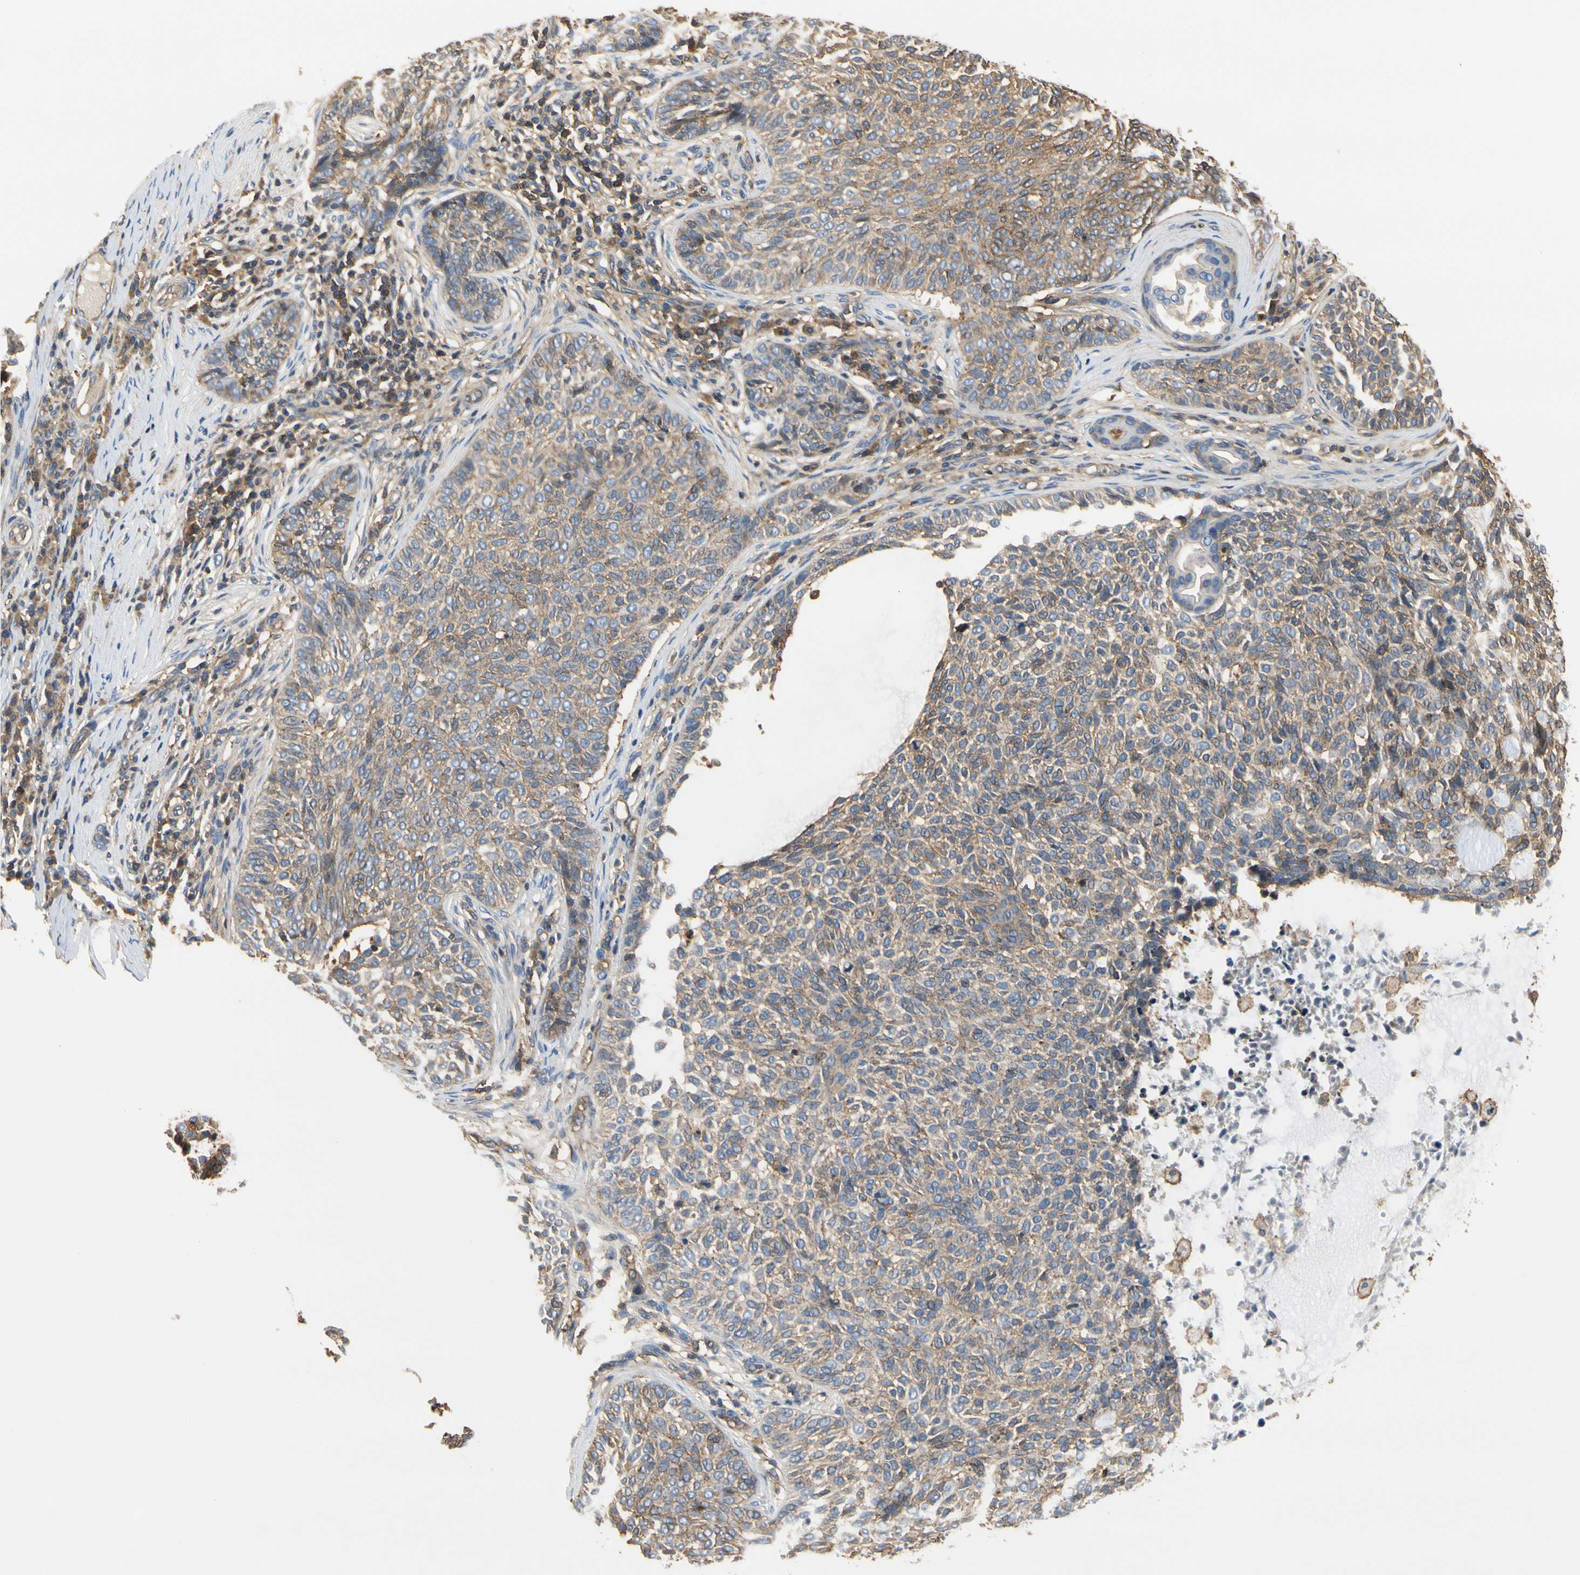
{"staining": {"intensity": "weak", "quantity": ">75%", "location": "cytoplasmic/membranous"}, "tissue": "skin cancer", "cell_type": "Tumor cells", "image_type": "cancer", "snomed": [{"axis": "morphology", "description": "Basal cell carcinoma"}, {"axis": "topography", "description": "Skin"}], "caption": "Skin cancer (basal cell carcinoma) stained with a brown dye reveals weak cytoplasmic/membranous positive expression in approximately >75% of tumor cells.", "gene": "IL1RL1", "patient": {"sex": "male", "age": 87}}